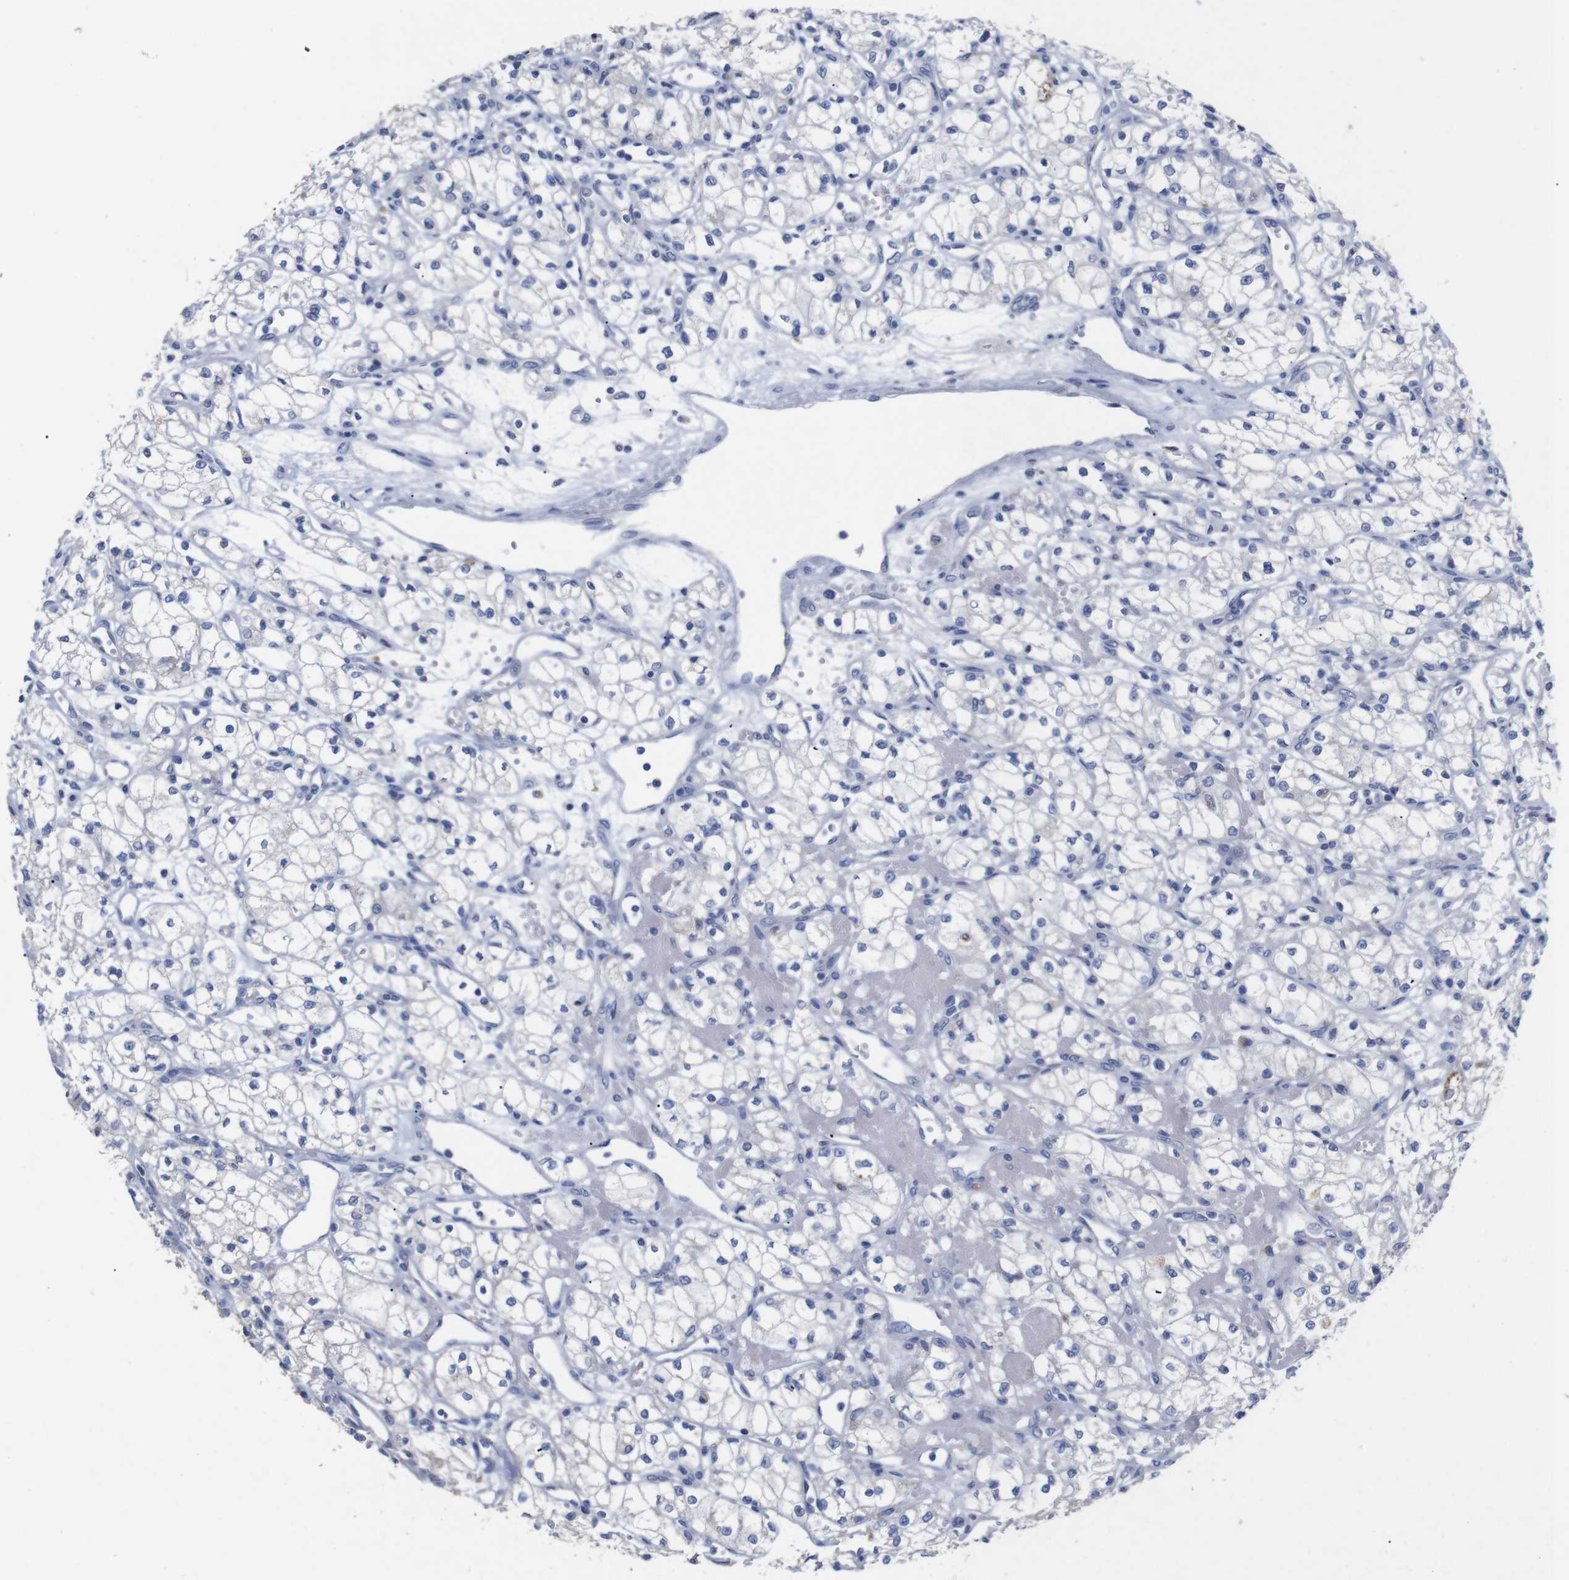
{"staining": {"intensity": "negative", "quantity": "none", "location": "none"}, "tissue": "renal cancer", "cell_type": "Tumor cells", "image_type": "cancer", "snomed": [{"axis": "morphology", "description": "Normal tissue, NOS"}, {"axis": "morphology", "description": "Adenocarcinoma, NOS"}, {"axis": "topography", "description": "Kidney"}], "caption": "The micrograph demonstrates no significant positivity in tumor cells of renal cancer (adenocarcinoma).", "gene": "GJB2", "patient": {"sex": "male", "age": 59}}